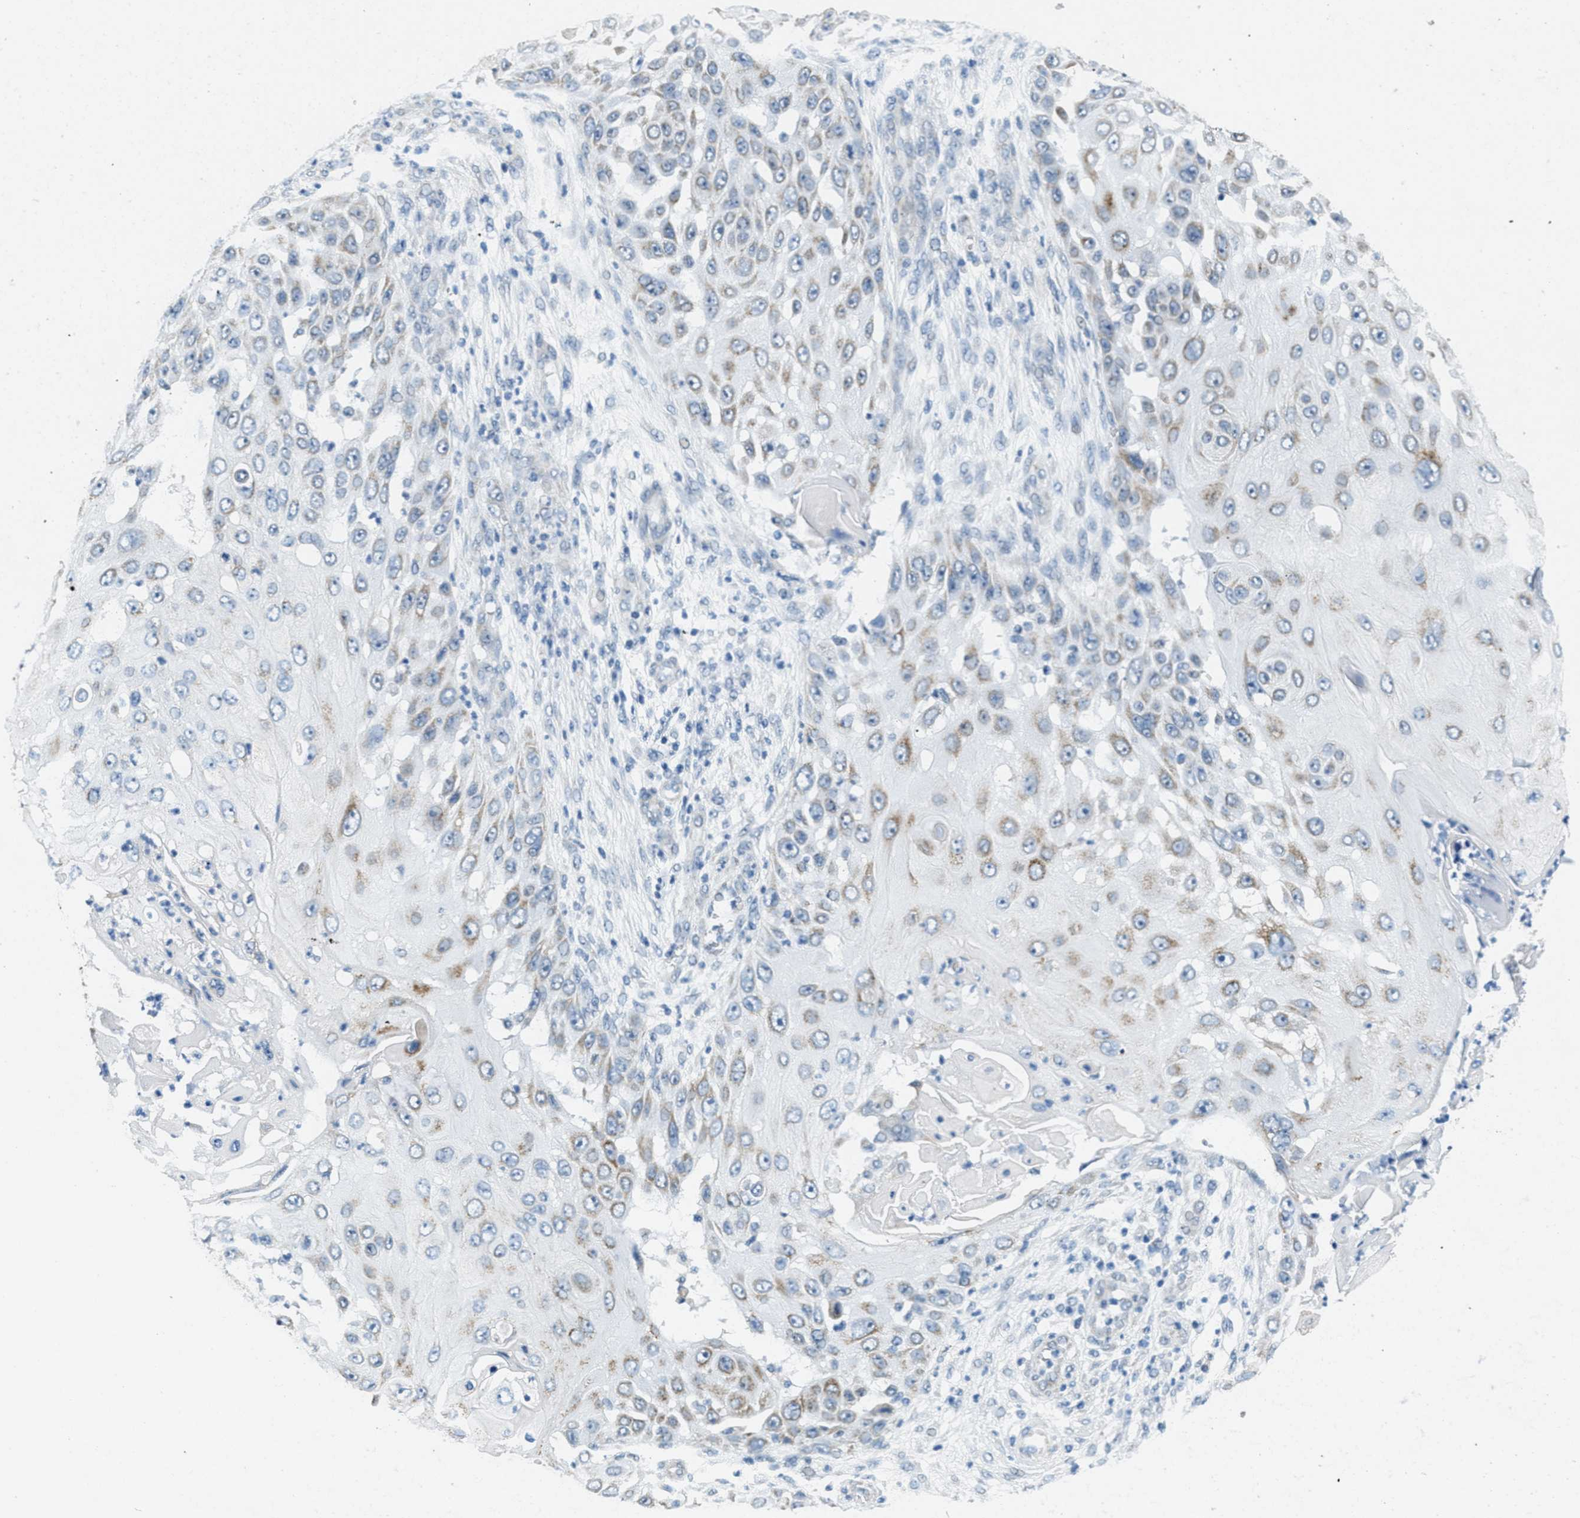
{"staining": {"intensity": "moderate", "quantity": "<25%", "location": "cytoplasmic/membranous"}, "tissue": "skin cancer", "cell_type": "Tumor cells", "image_type": "cancer", "snomed": [{"axis": "morphology", "description": "Squamous cell carcinoma, NOS"}, {"axis": "topography", "description": "Skin"}], "caption": "Protein expression analysis of skin cancer (squamous cell carcinoma) shows moderate cytoplasmic/membranous positivity in approximately <25% of tumor cells.", "gene": "TOMM70", "patient": {"sex": "female", "age": 44}}